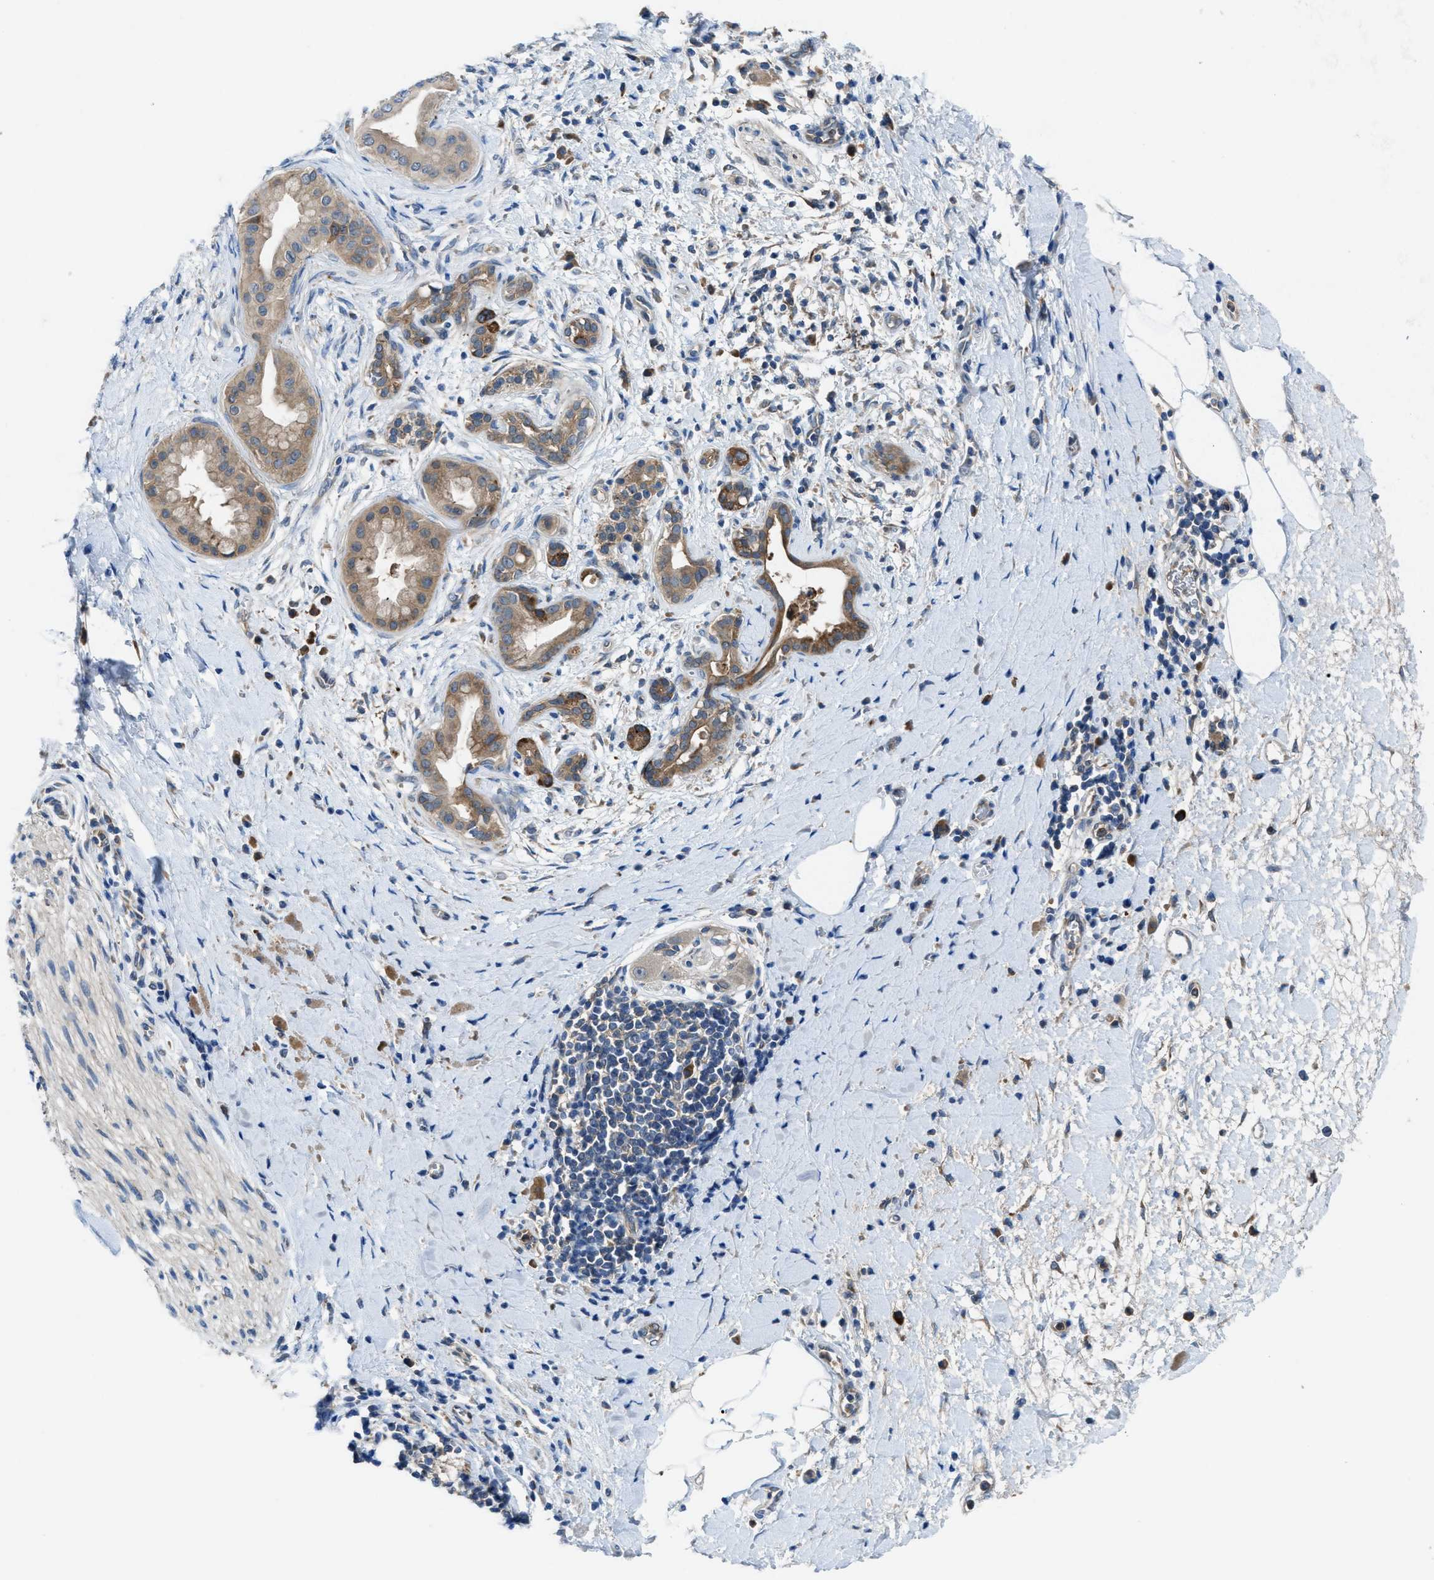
{"staining": {"intensity": "weak", "quantity": ">75%", "location": "cytoplasmic/membranous"}, "tissue": "pancreatic cancer", "cell_type": "Tumor cells", "image_type": "cancer", "snomed": [{"axis": "morphology", "description": "Adenocarcinoma, NOS"}, {"axis": "topography", "description": "Pancreas"}], "caption": "An immunohistochemistry photomicrograph of tumor tissue is shown. Protein staining in brown highlights weak cytoplasmic/membranous positivity in pancreatic cancer (adenocarcinoma) within tumor cells. Nuclei are stained in blue.", "gene": "MAP3K20", "patient": {"sex": "male", "age": 55}}